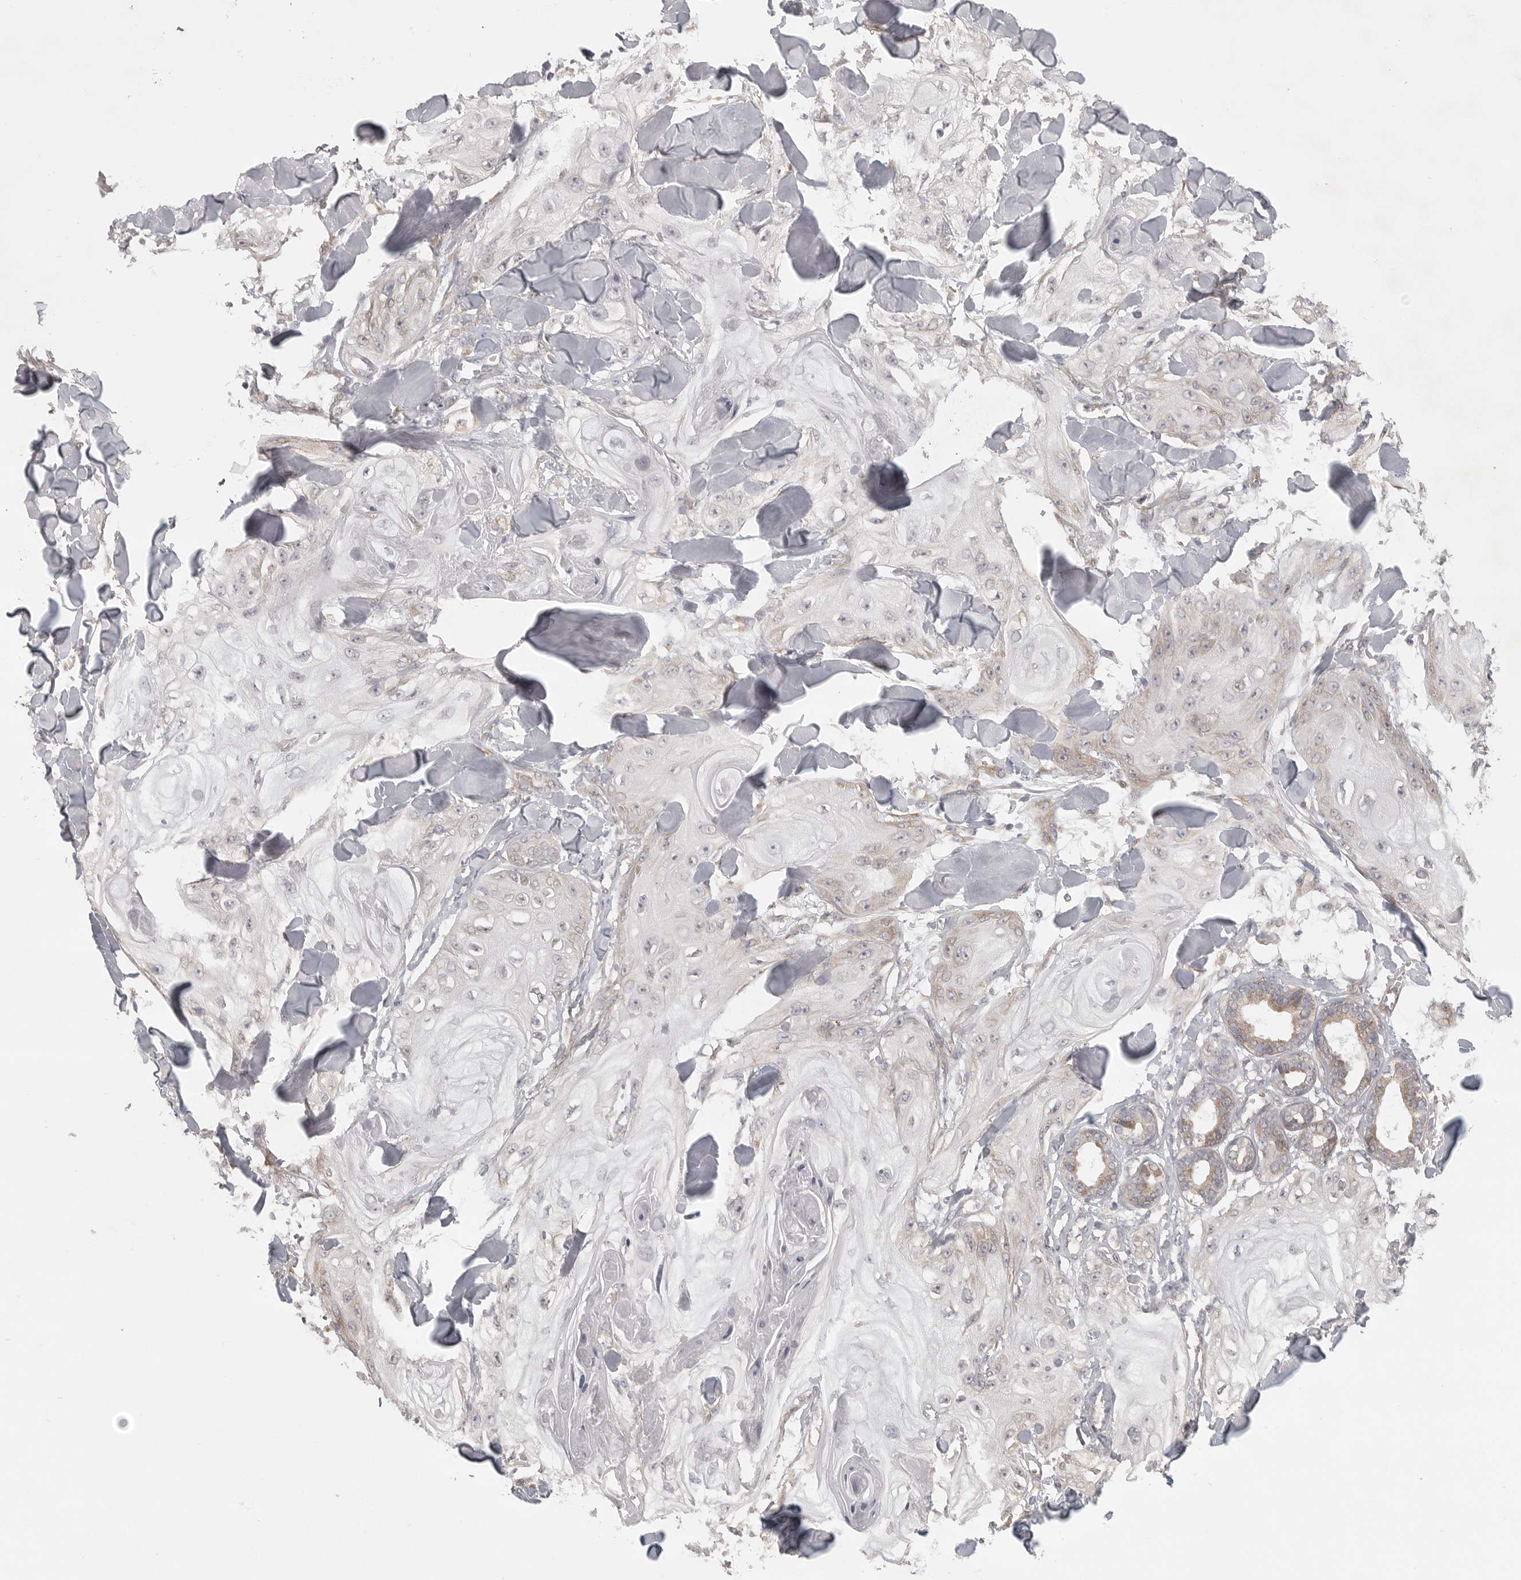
{"staining": {"intensity": "negative", "quantity": "none", "location": "none"}, "tissue": "skin cancer", "cell_type": "Tumor cells", "image_type": "cancer", "snomed": [{"axis": "morphology", "description": "Squamous cell carcinoma, NOS"}, {"axis": "topography", "description": "Skin"}], "caption": "Immunohistochemical staining of human skin cancer shows no significant staining in tumor cells.", "gene": "CERS2", "patient": {"sex": "male", "age": 74}}